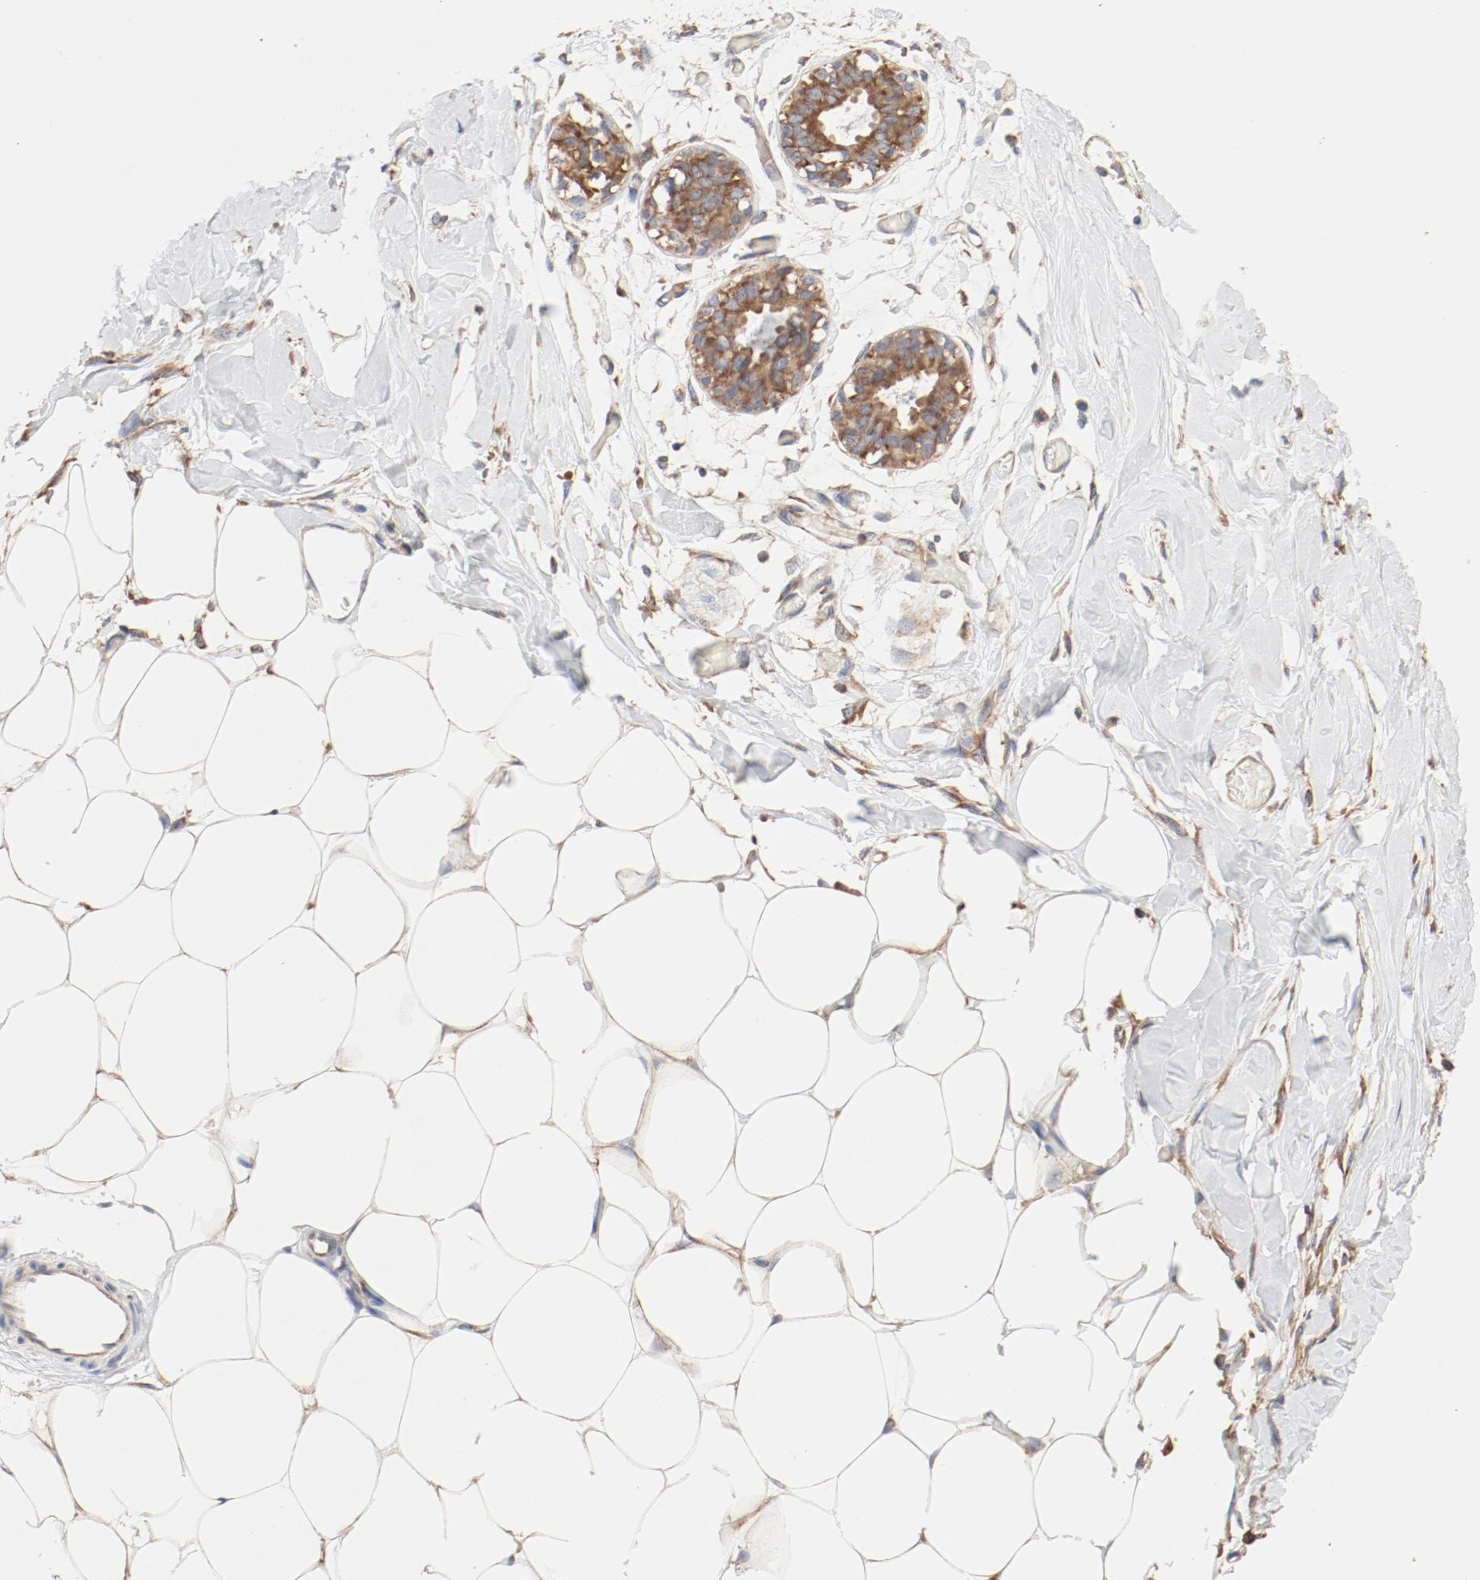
{"staining": {"intensity": "moderate", "quantity": "25%-75%", "location": "cytoplasmic/membranous"}, "tissue": "breast", "cell_type": "Adipocytes", "image_type": "normal", "snomed": [{"axis": "morphology", "description": "Normal tissue, NOS"}, {"axis": "topography", "description": "Breast"}, {"axis": "topography", "description": "Adipose tissue"}], "caption": "An image of breast stained for a protein demonstrates moderate cytoplasmic/membranous brown staining in adipocytes. The staining was performed using DAB (3,3'-diaminobenzidine), with brown indicating positive protein expression. Nuclei are stained blue with hematoxylin.", "gene": "RPS6", "patient": {"sex": "female", "age": 25}}